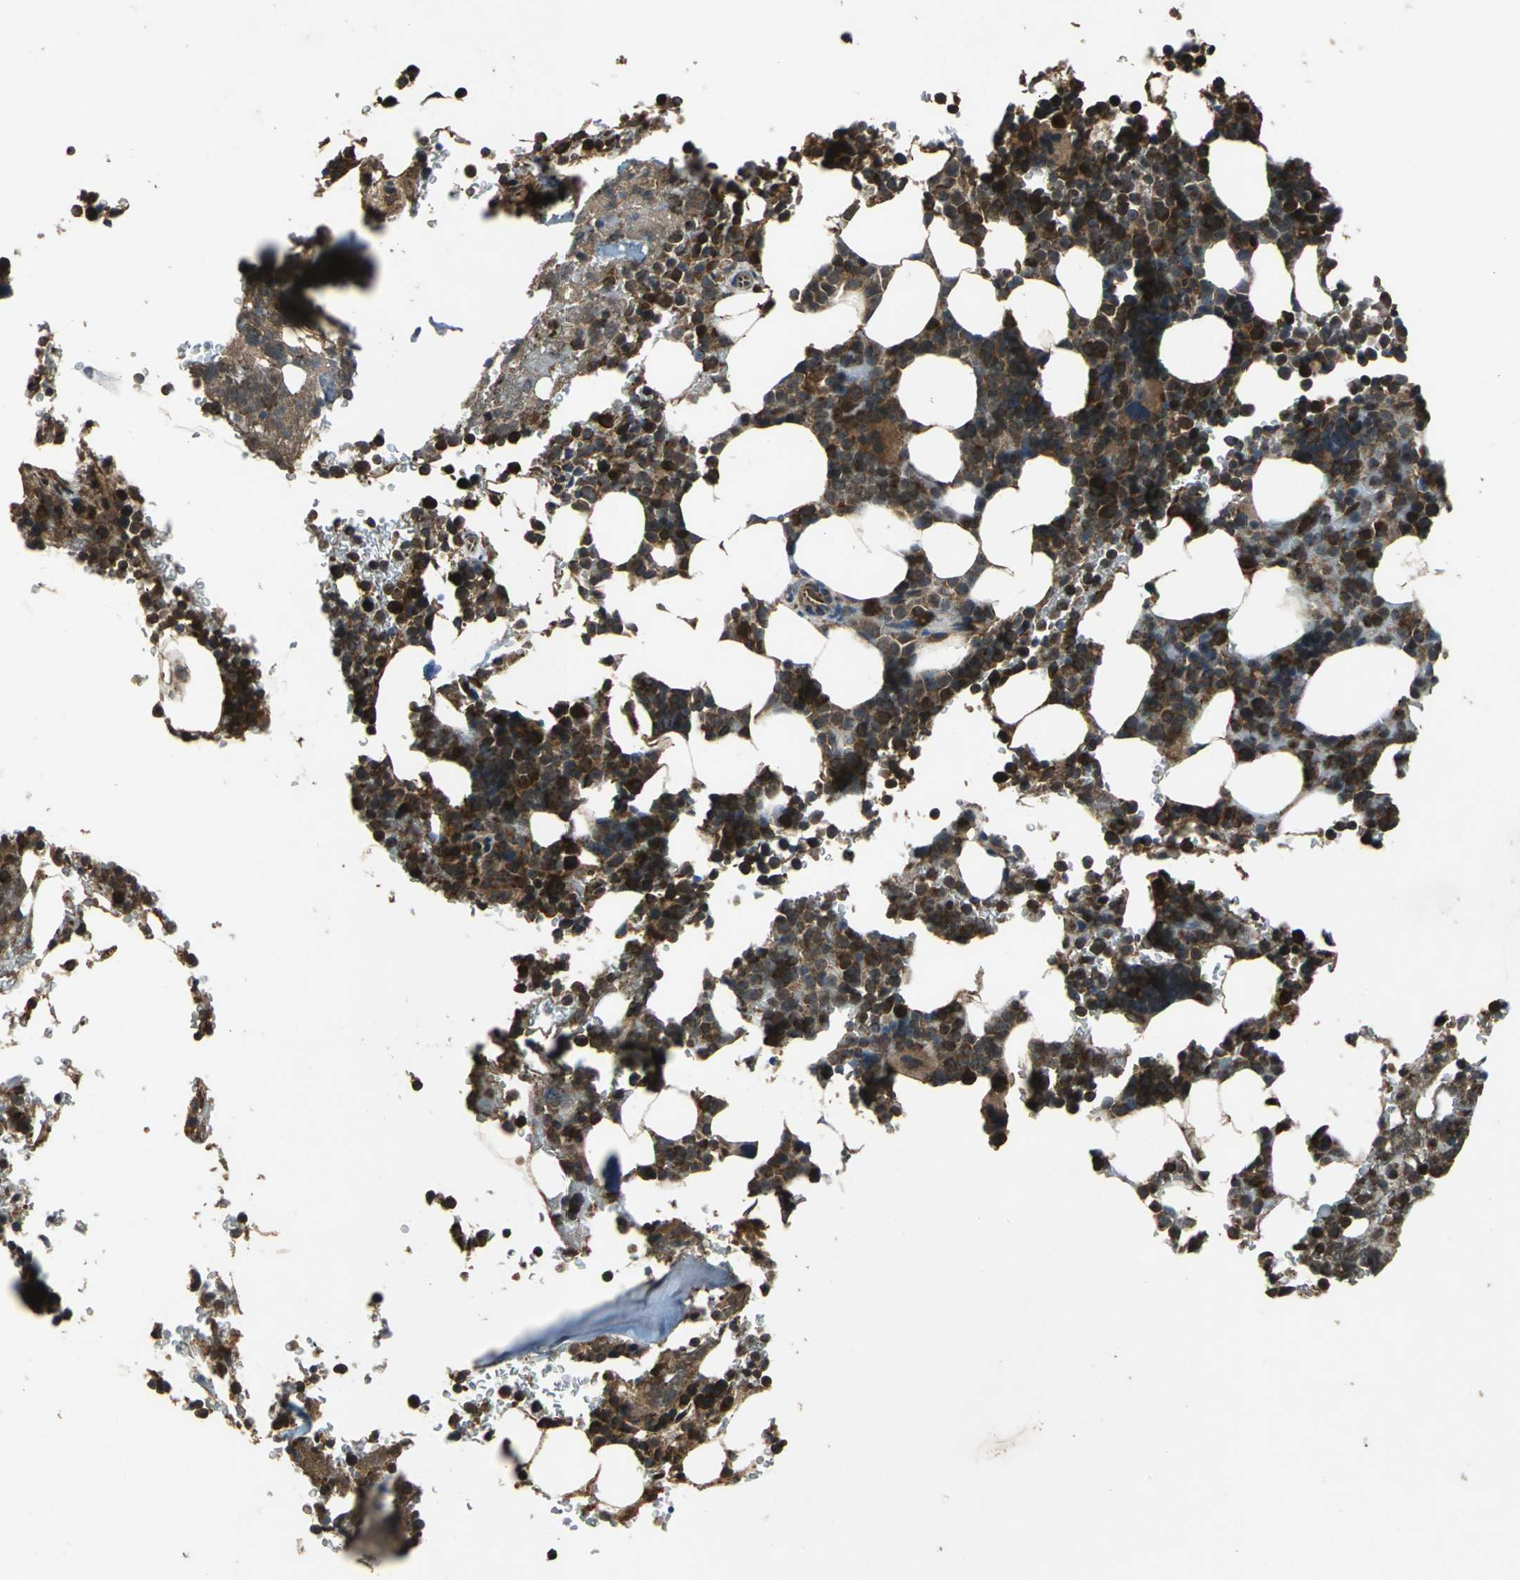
{"staining": {"intensity": "strong", "quantity": ">75%", "location": "cytoplasmic/membranous,nuclear"}, "tissue": "bone marrow", "cell_type": "Hematopoietic cells", "image_type": "normal", "snomed": [{"axis": "morphology", "description": "Normal tissue, NOS"}, {"axis": "topography", "description": "Bone marrow"}], "caption": "Protein staining displays strong cytoplasmic/membranous,nuclear positivity in approximately >75% of hematopoietic cells in normal bone marrow. (DAB (3,3'-diaminobenzidine) IHC with brightfield microscopy, high magnification).", "gene": "ZNF608", "patient": {"sex": "female", "age": 73}}